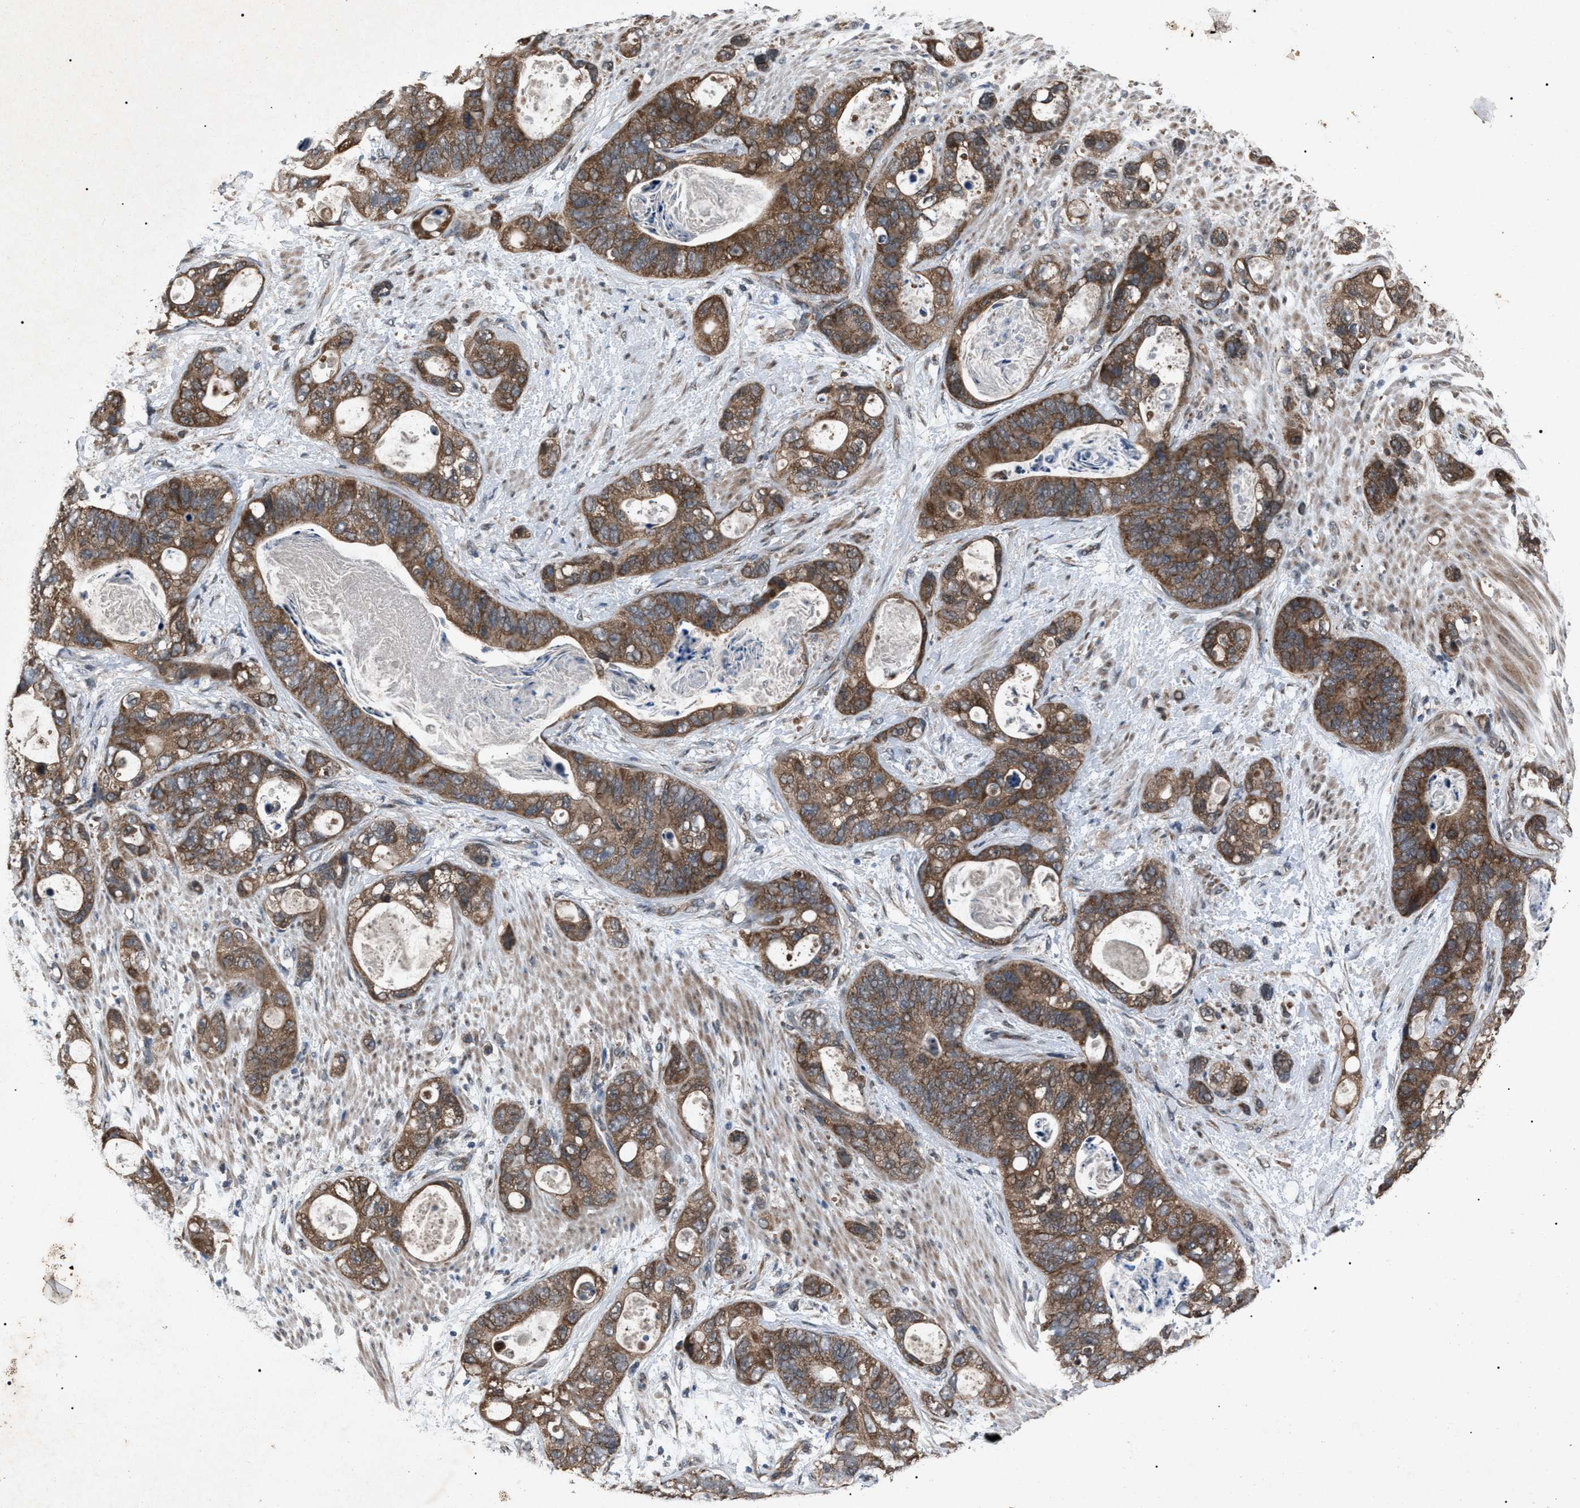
{"staining": {"intensity": "strong", "quantity": ">75%", "location": "cytoplasmic/membranous"}, "tissue": "stomach cancer", "cell_type": "Tumor cells", "image_type": "cancer", "snomed": [{"axis": "morphology", "description": "Normal tissue, NOS"}, {"axis": "morphology", "description": "Adenocarcinoma, NOS"}, {"axis": "topography", "description": "Stomach"}], "caption": "An immunohistochemistry micrograph of neoplastic tissue is shown. Protein staining in brown shows strong cytoplasmic/membranous positivity in stomach cancer (adenocarcinoma) within tumor cells.", "gene": "ZFAND2A", "patient": {"sex": "female", "age": 89}}